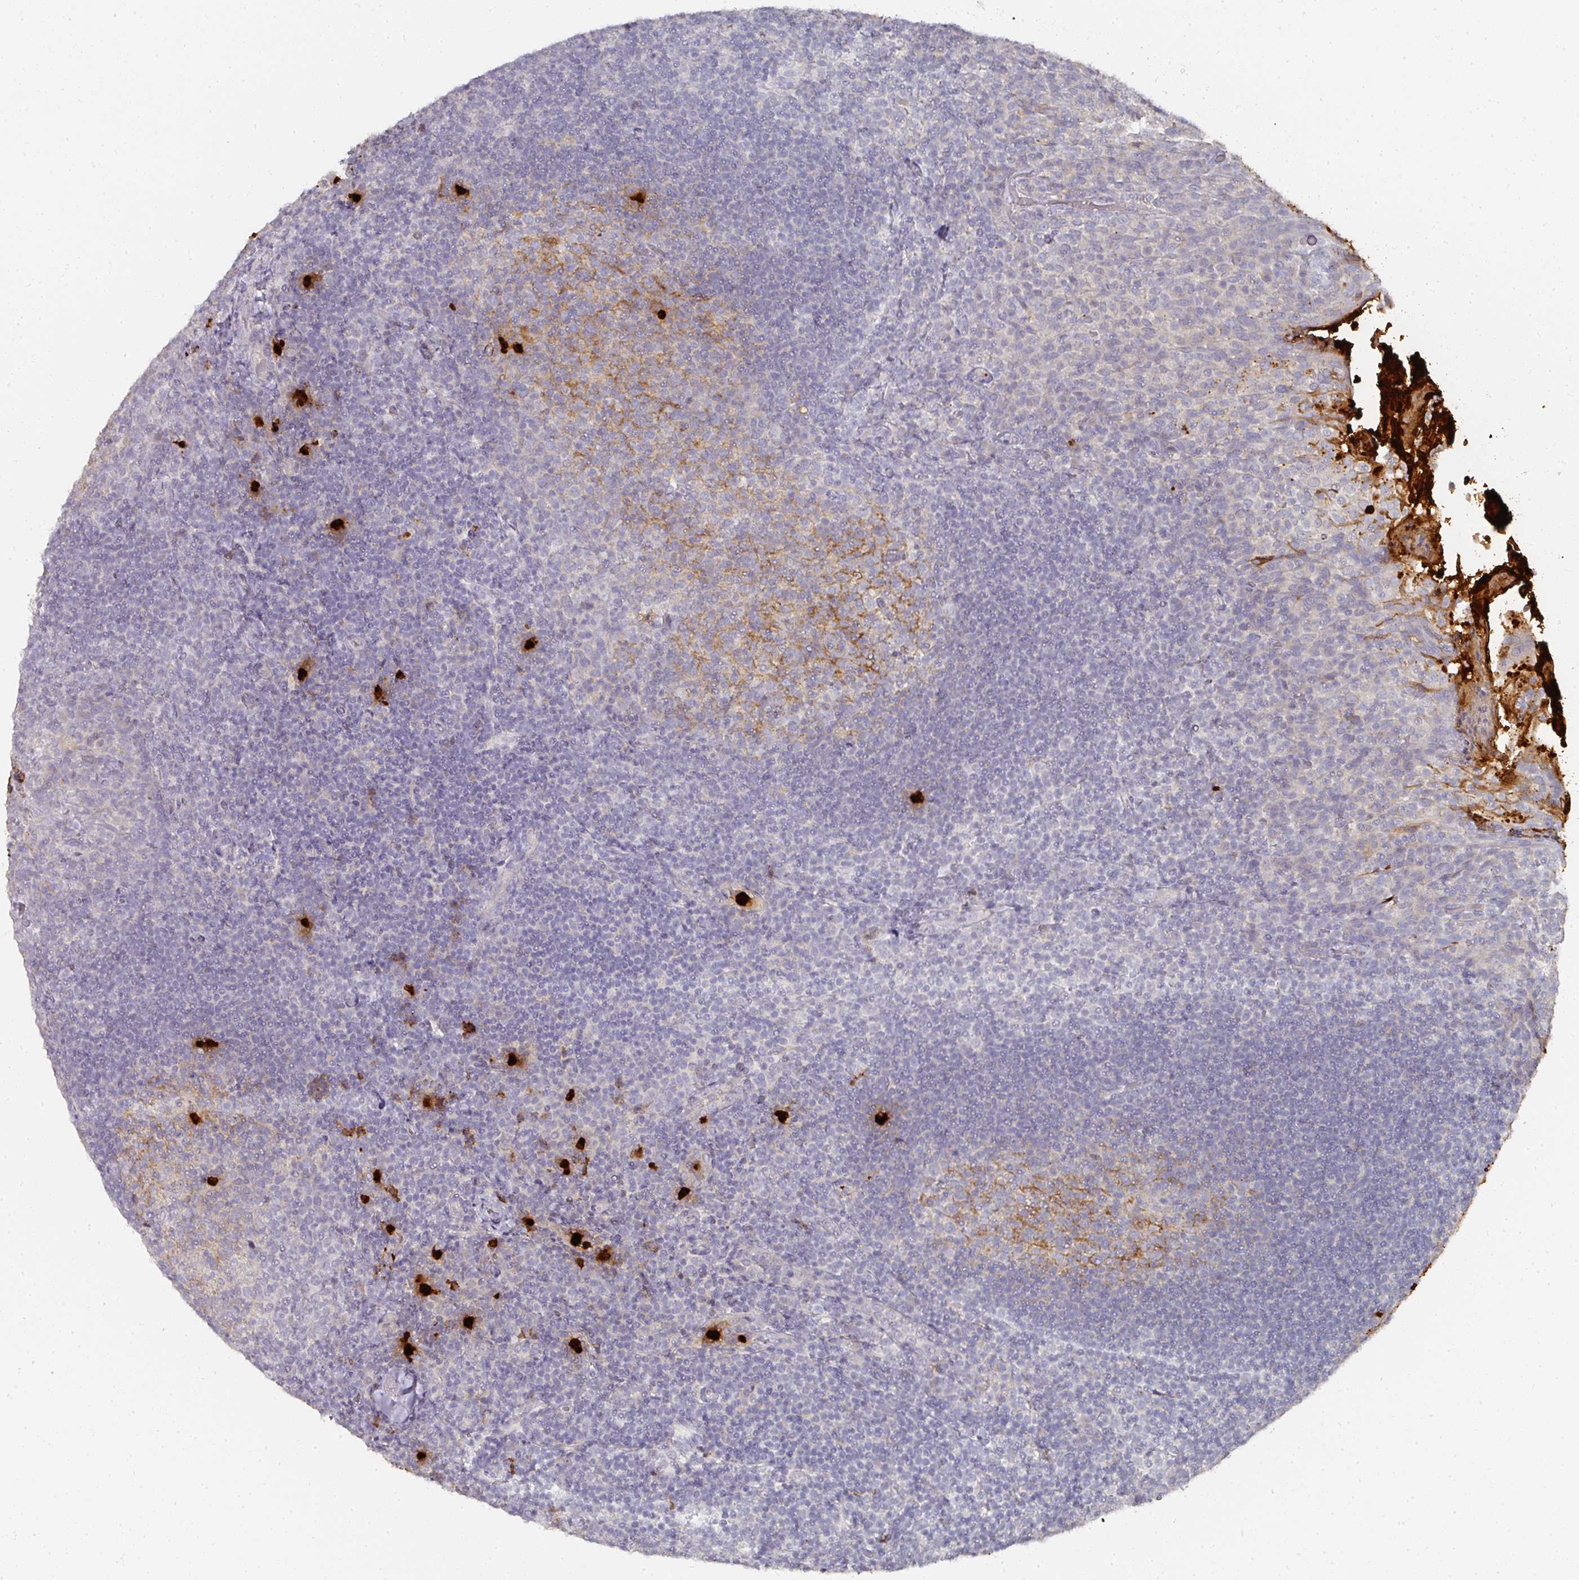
{"staining": {"intensity": "negative", "quantity": "none", "location": "none"}, "tissue": "tonsil", "cell_type": "Germinal center cells", "image_type": "normal", "snomed": [{"axis": "morphology", "description": "Normal tissue, NOS"}, {"axis": "topography", "description": "Tonsil"}], "caption": "There is no significant staining in germinal center cells of tonsil. The staining was performed using DAB to visualize the protein expression in brown, while the nuclei were stained in blue with hematoxylin (Magnification: 20x).", "gene": "CAMP", "patient": {"sex": "female", "age": 10}}